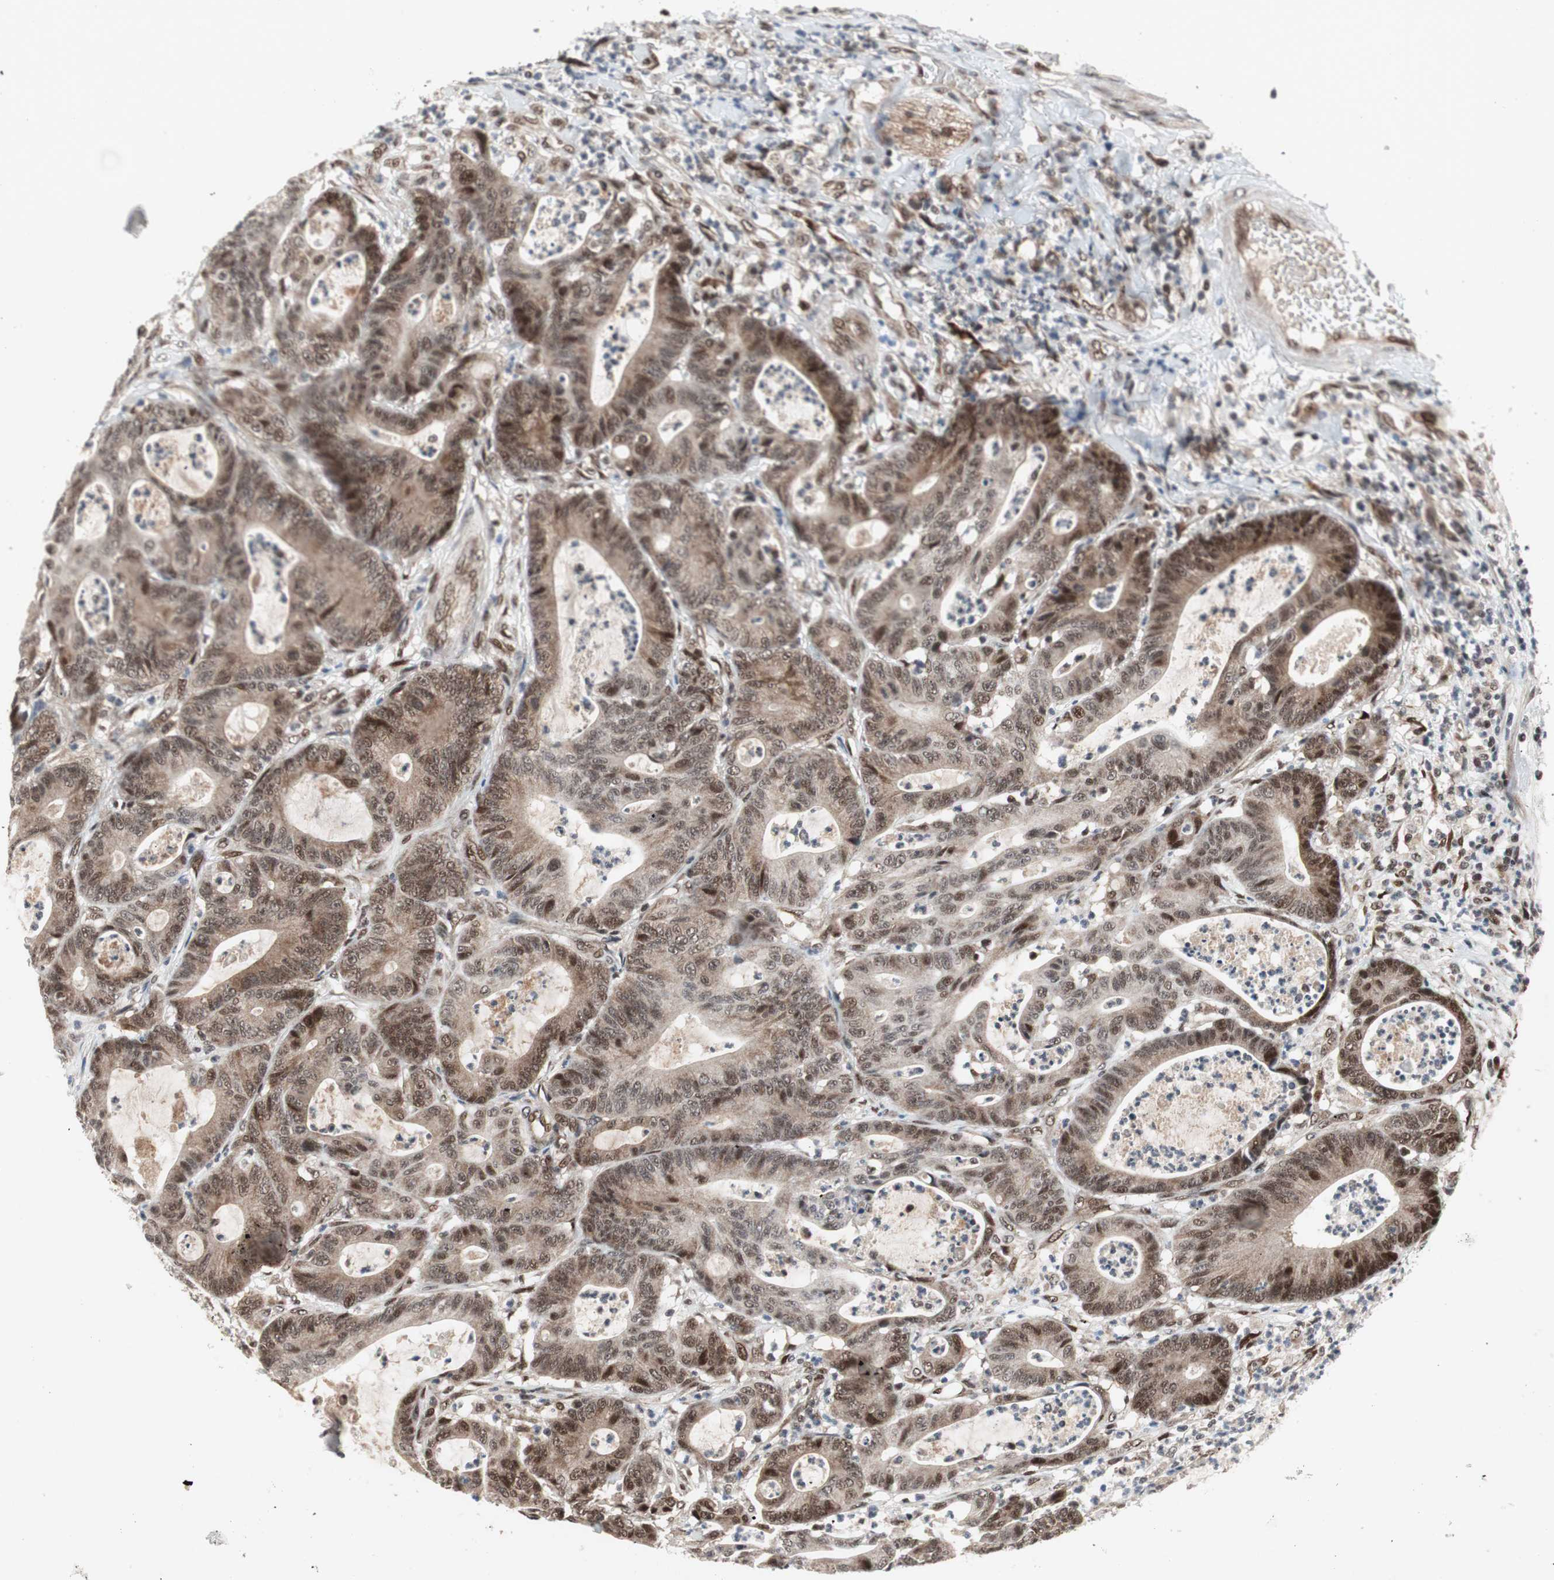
{"staining": {"intensity": "moderate", "quantity": ">75%", "location": "cytoplasmic/membranous,nuclear"}, "tissue": "colorectal cancer", "cell_type": "Tumor cells", "image_type": "cancer", "snomed": [{"axis": "morphology", "description": "Adenocarcinoma, NOS"}, {"axis": "topography", "description": "Colon"}], "caption": "Immunohistochemistry histopathology image of human colorectal cancer stained for a protein (brown), which exhibits medium levels of moderate cytoplasmic/membranous and nuclear positivity in about >75% of tumor cells.", "gene": "TCF12", "patient": {"sex": "female", "age": 84}}